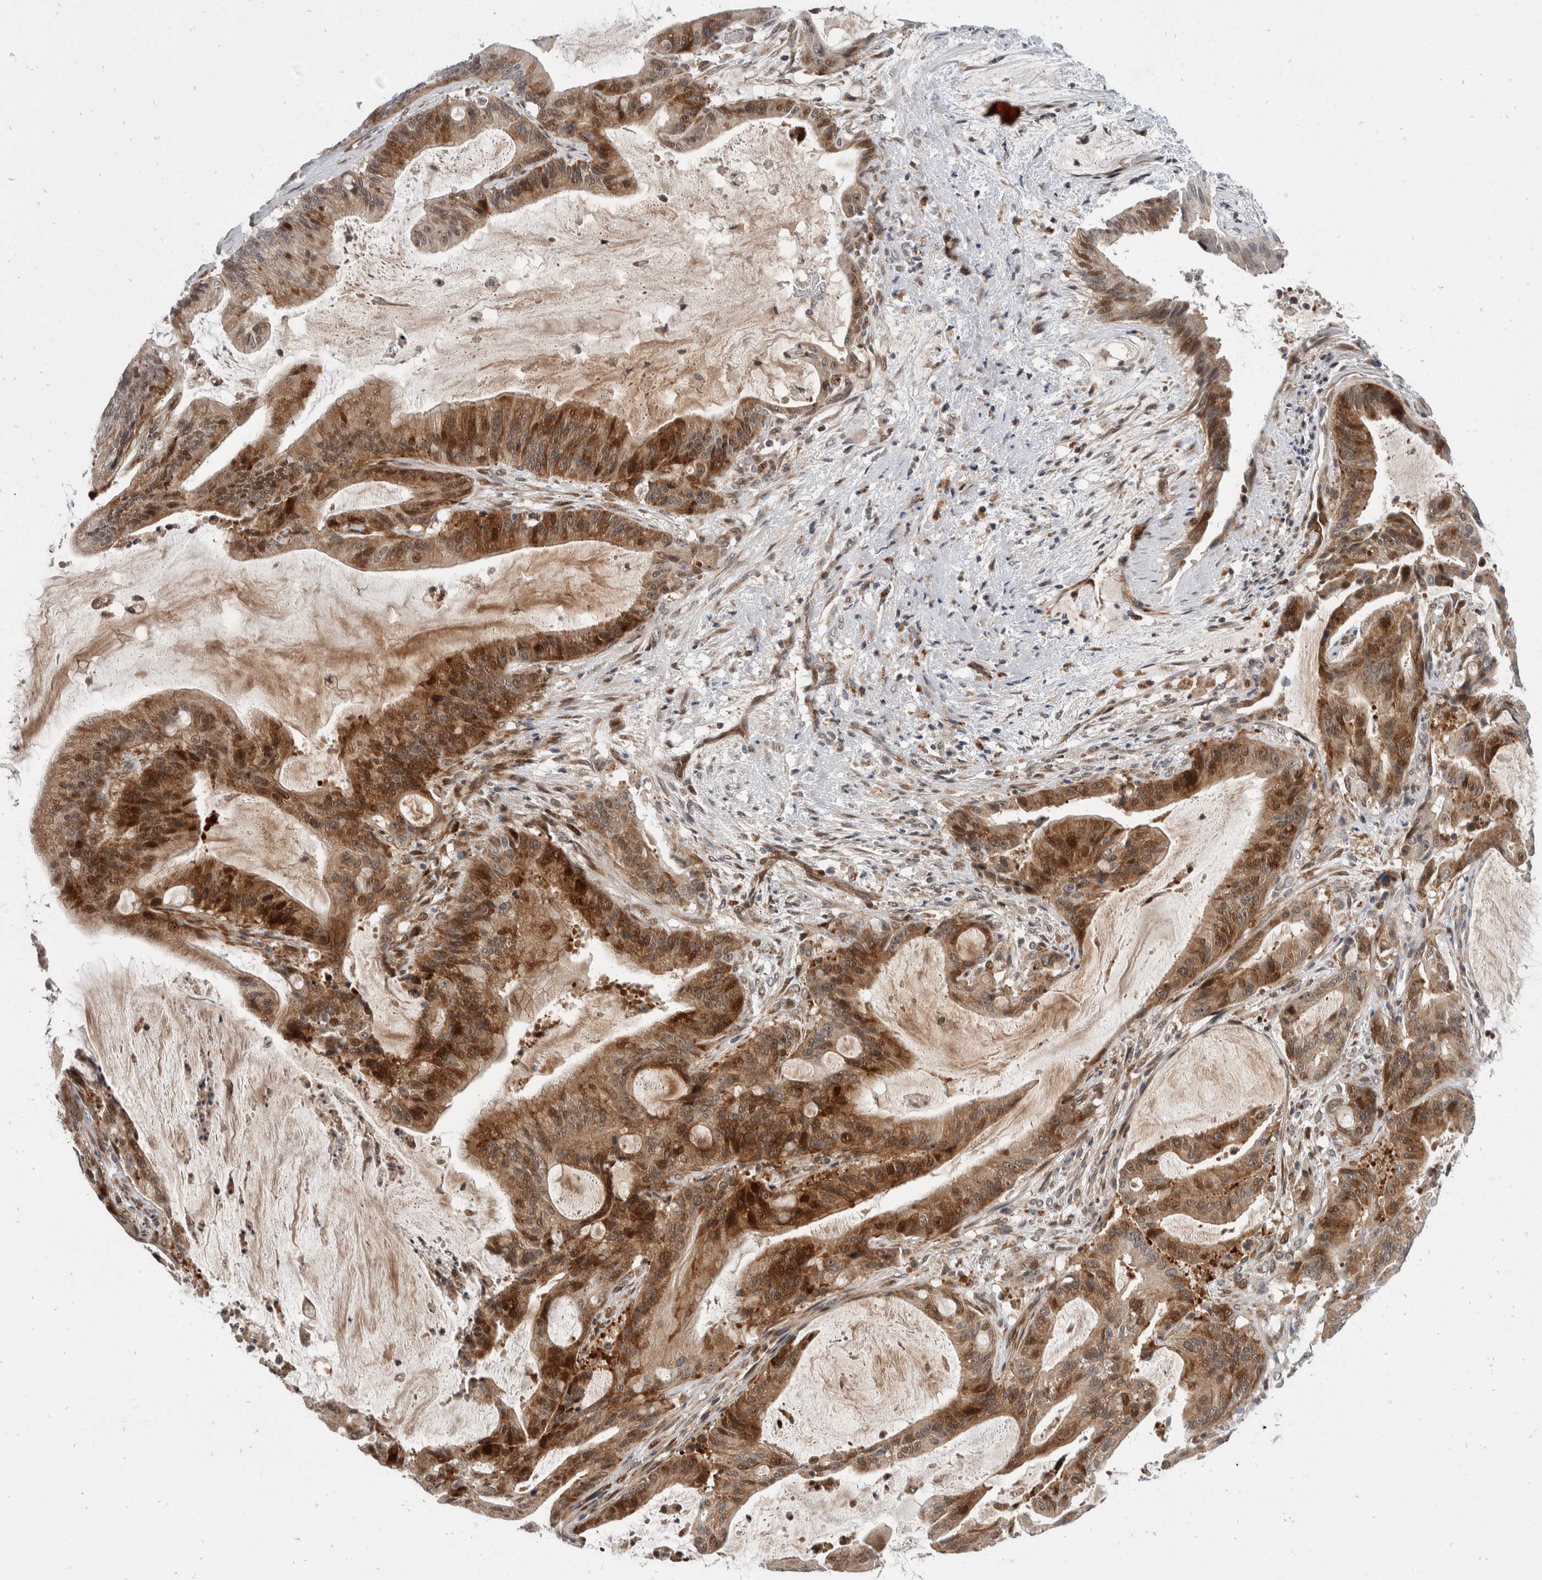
{"staining": {"intensity": "moderate", "quantity": ">75%", "location": "cytoplasmic/membranous,nuclear"}, "tissue": "liver cancer", "cell_type": "Tumor cells", "image_type": "cancer", "snomed": [{"axis": "morphology", "description": "Normal tissue, NOS"}, {"axis": "morphology", "description": "Cholangiocarcinoma"}, {"axis": "topography", "description": "Liver"}, {"axis": "topography", "description": "Peripheral nerve tissue"}], "caption": "This is a photomicrograph of immunohistochemistry staining of liver cholangiocarcinoma, which shows moderate positivity in the cytoplasmic/membranous and nuclear of tumor cells.", "gene": "ZNF703", "patient": {"sex": "female", "age": 73}}